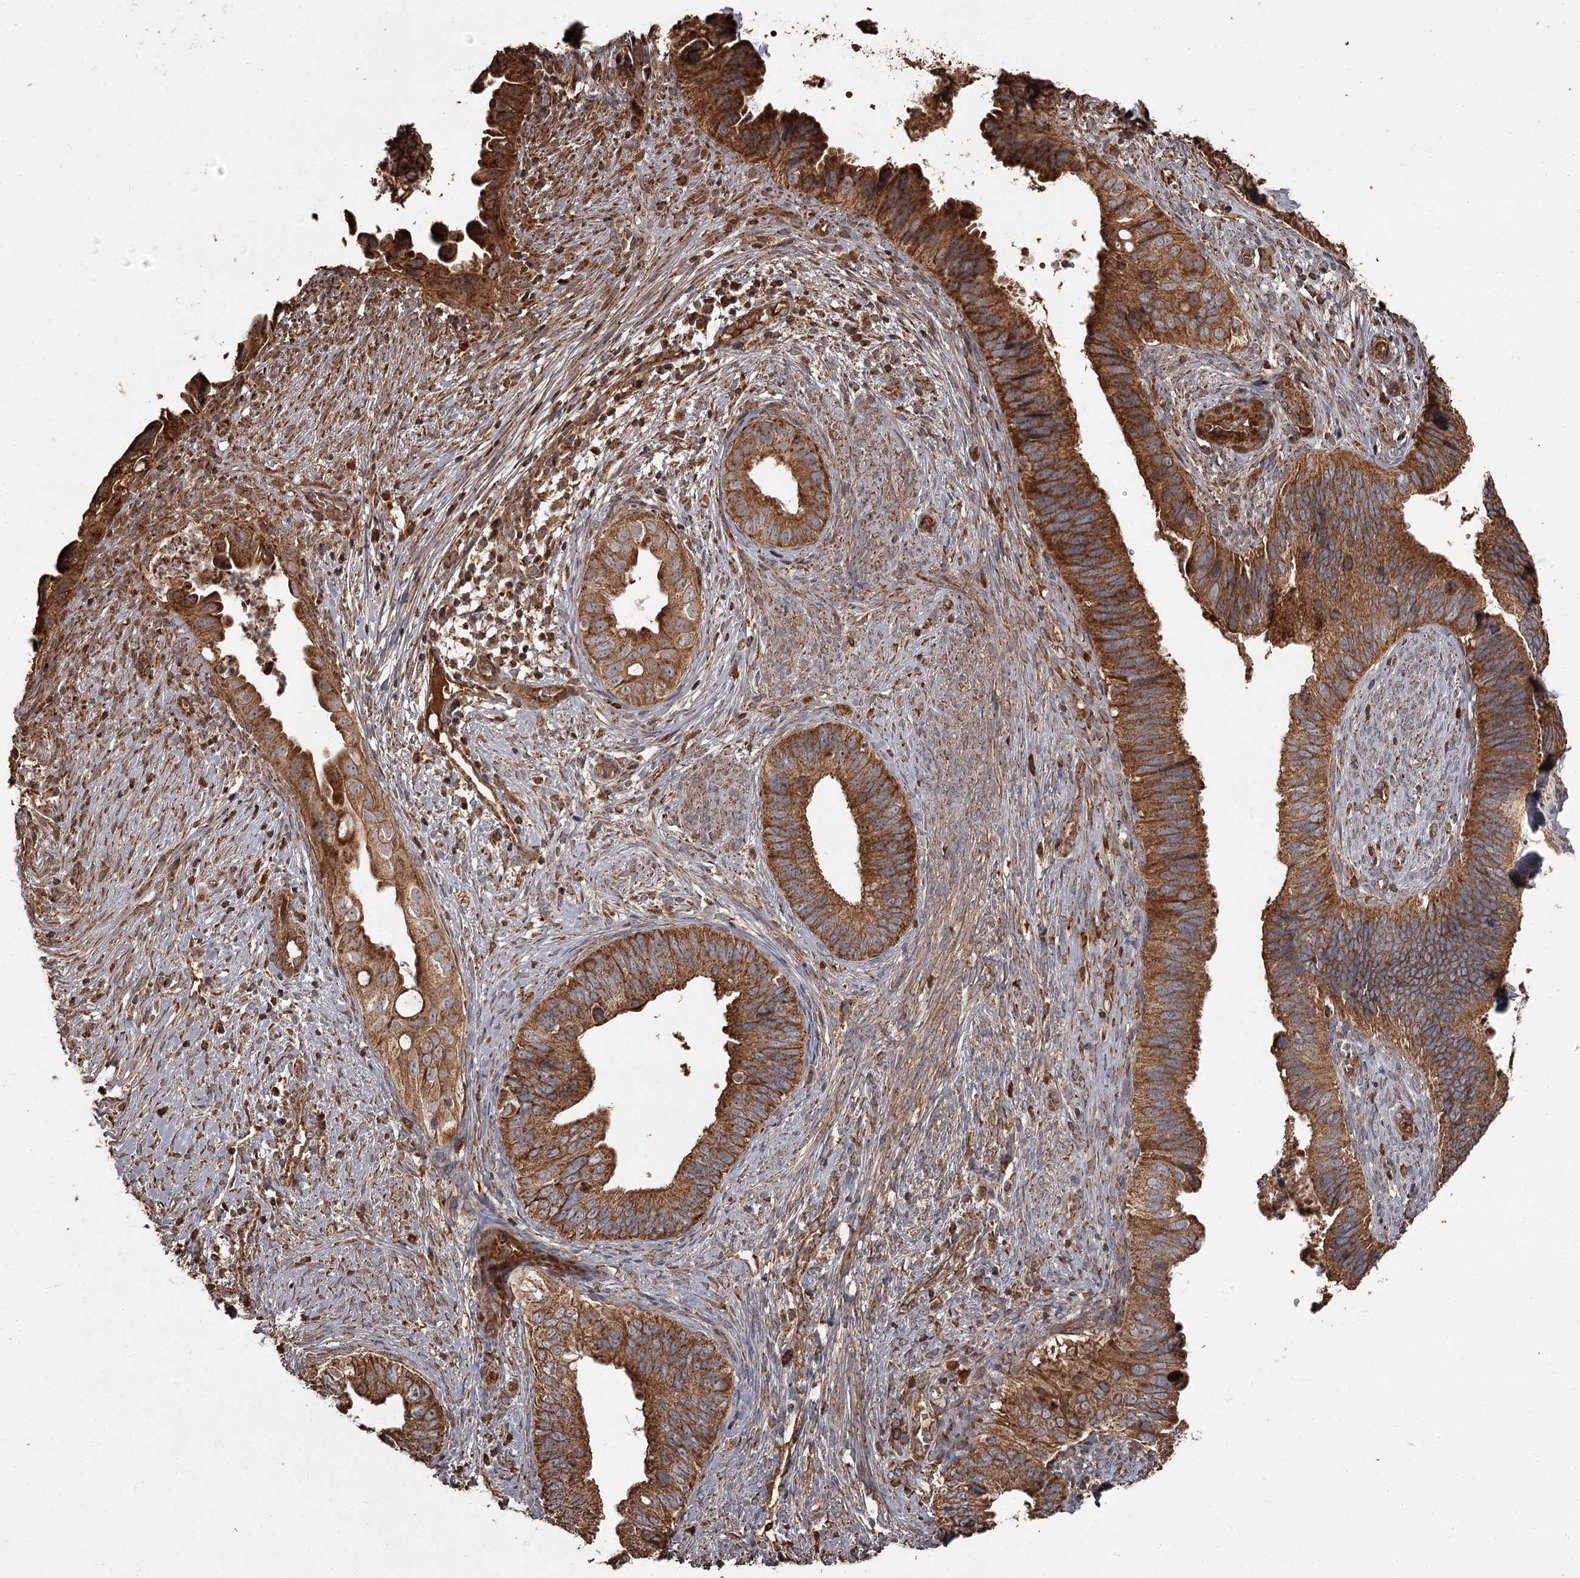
{"staining": {"intensity": "strong", "quantity": ">75%", "location": "cytoplasmic/membranous"}, "tissue": "cervical cancer", "cell_type": "Tumor cells", "image_type": "cancer", "snomed": [{"axis": "morphology", "description": "Adenocarcinoma, NOS"}, {"axis": "topography", "description": "Cervix"}], "caption": "Brown immunohistochemical staining in human adenocarcinoma (cervical) shows strong cytoplasmic/membranous expression in about >75% of tumor cells. The staining was performed using DAB, with brown indicating positive protein expression. Nuclei are stained blue with hematoxylin.", "gene": "THAP9", "patient": {"sex": "female", "age": 42}}